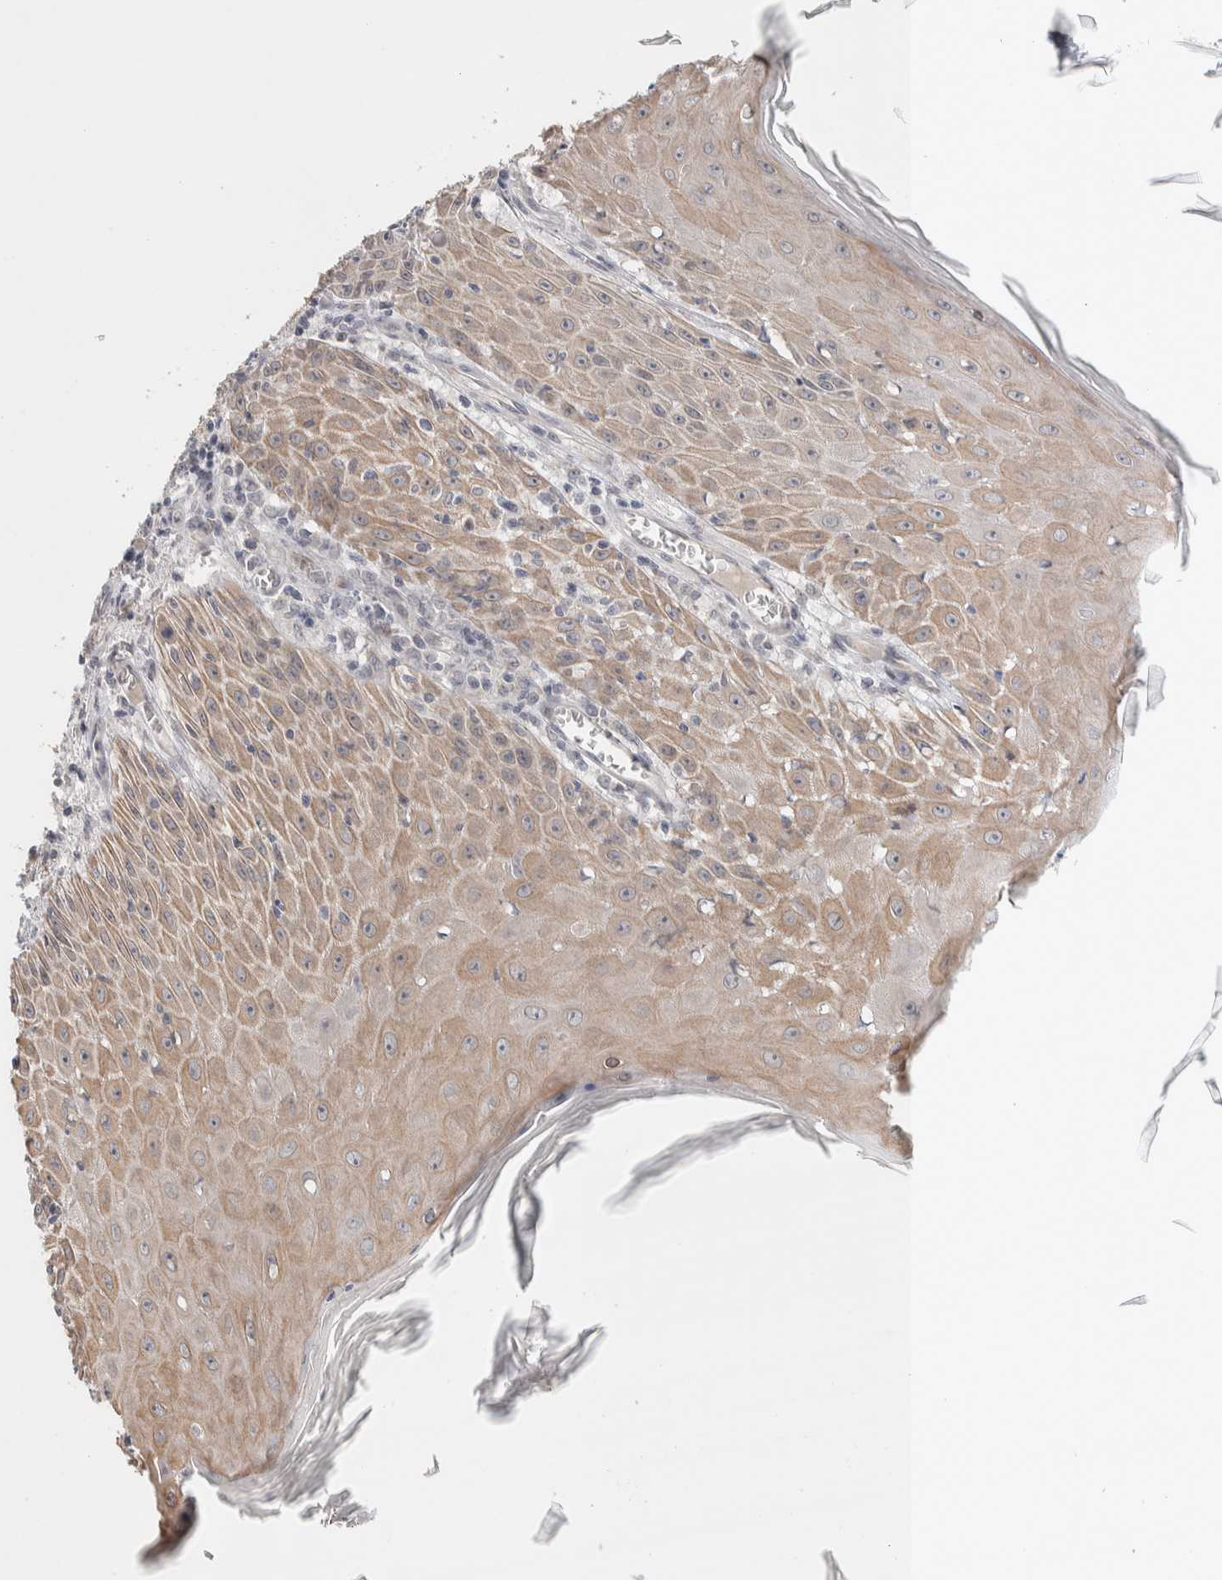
{"staining": {"intensity": "moderate", "quantity": "25%-75%", "location": "cytoplasmic/membranous"}, "tissue": "skin cancer", "cell_type": "Tumor cells", "image_type": "cancer", "snomed": [{"axis": "morphology", "description": "Squamous cell carcinoma, NOS"}, {"axis": "topography", "description": "Skin"}], "caption": "There is medium levels of moderate cytoplasmic/membranous expression in tumor cells of skin squamous cell carcinoma, as demonstrated by immunohistochemical staining (brown color).", "gene": "CRAT", "patient": {"sex": "female", "age": 73}}